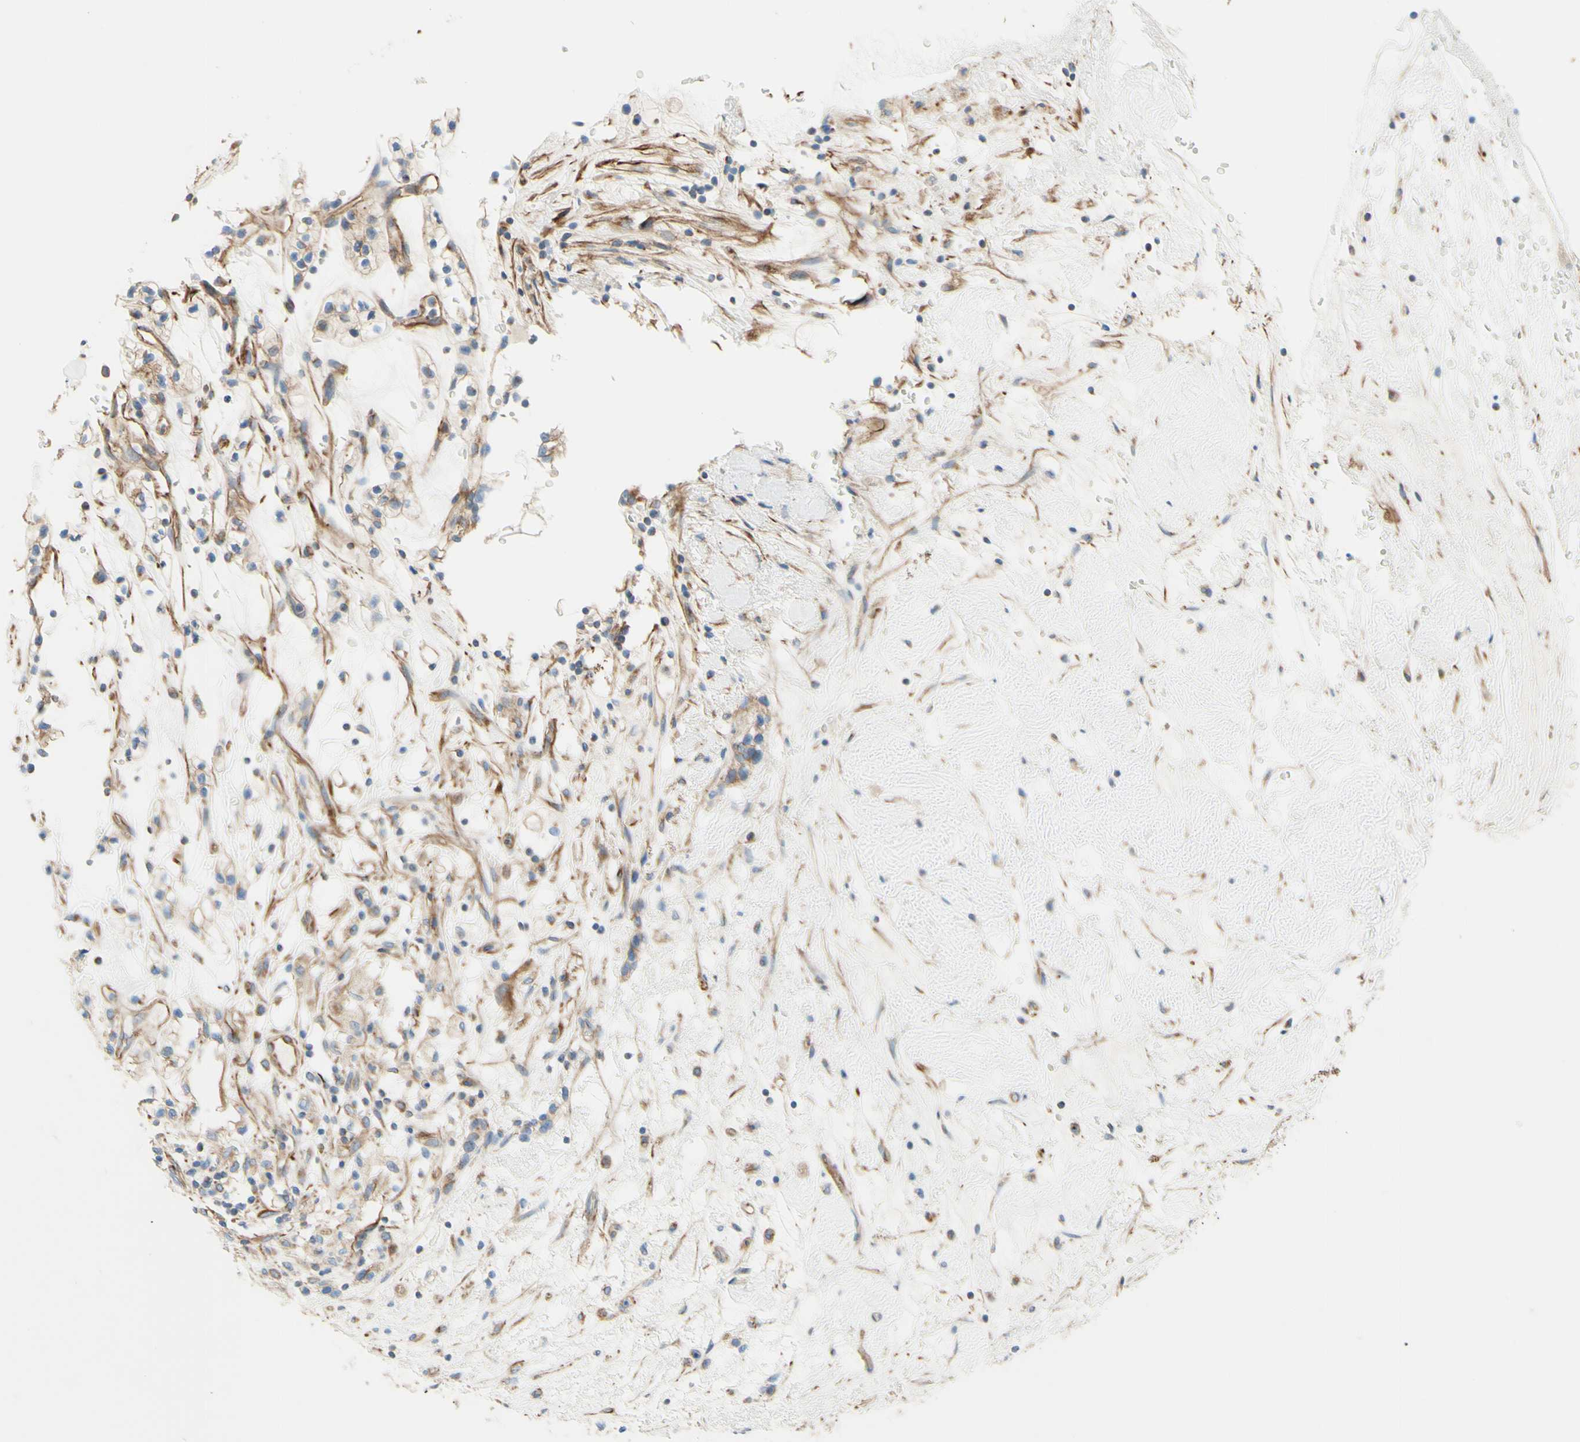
{"staining": {"intensity": "weak", "quantity": ">75%", "location": "cytoplasmic/membranous"}, "tissue": "renal cancer", "cell_type": "Tumor cells", "image_type": "cancer", "snomed": [{"axis": "morphology", "description": "Adenocarcinoma, NOS"}, {"axis": "topography", "description": "Kidney"}], "caption": "A photomicrograph showing weak cytoplasmic/membranous expression in approximately >75% of tumor cells in renal cancer (adenocarcinoma), as visualized by brown immunohistochemical staining.", "gene": "ENDOD1", "patient": {"sex": "female", "age": 57}}